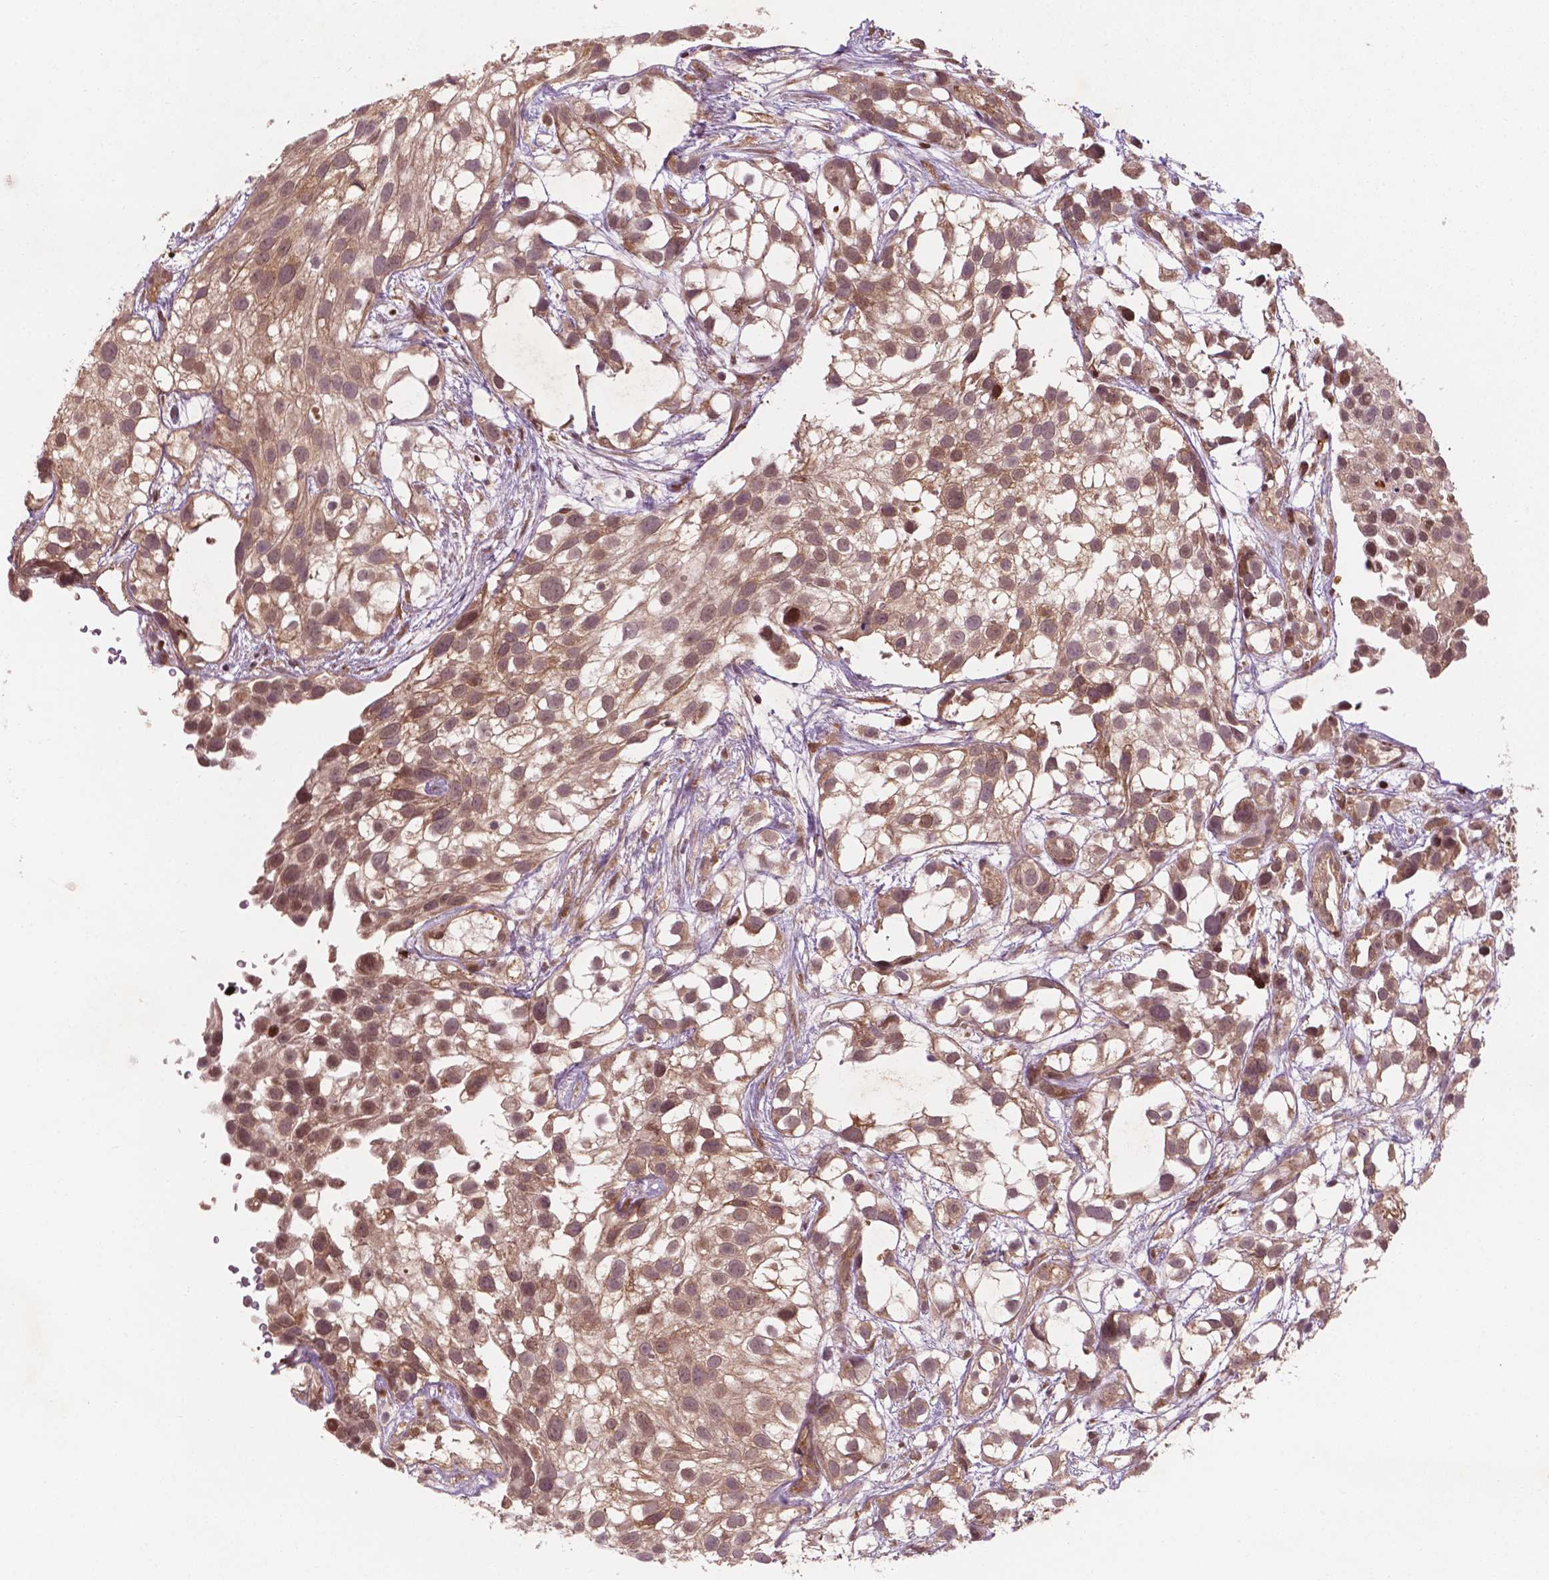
{"staining": {"intensity": "moderate", "quantity": ">75%", "location": "cytoplasmic/membranous,nuclear"}, "tissue": "urothelial cancer", "cell_type": "Tumor cells", "image_type": "cancer", "snomed": [{"axis": "morphology", "description": "Urothelial carcinoma, High grade"}, {"axis": "topography", "description": "Urinary bladder"}], "caption": "Immunohistochemistry (IHC) histopathology image of urothelial carcinoma (high-grade) stained for a protein (brown), which demonstrates medium levels of moderate cytoplasmic/membranous and nuclear positivity in approximately >75% of tumor cells.", "gene": "NFAT5", "patient": {"sex": "male", "age": 56}}